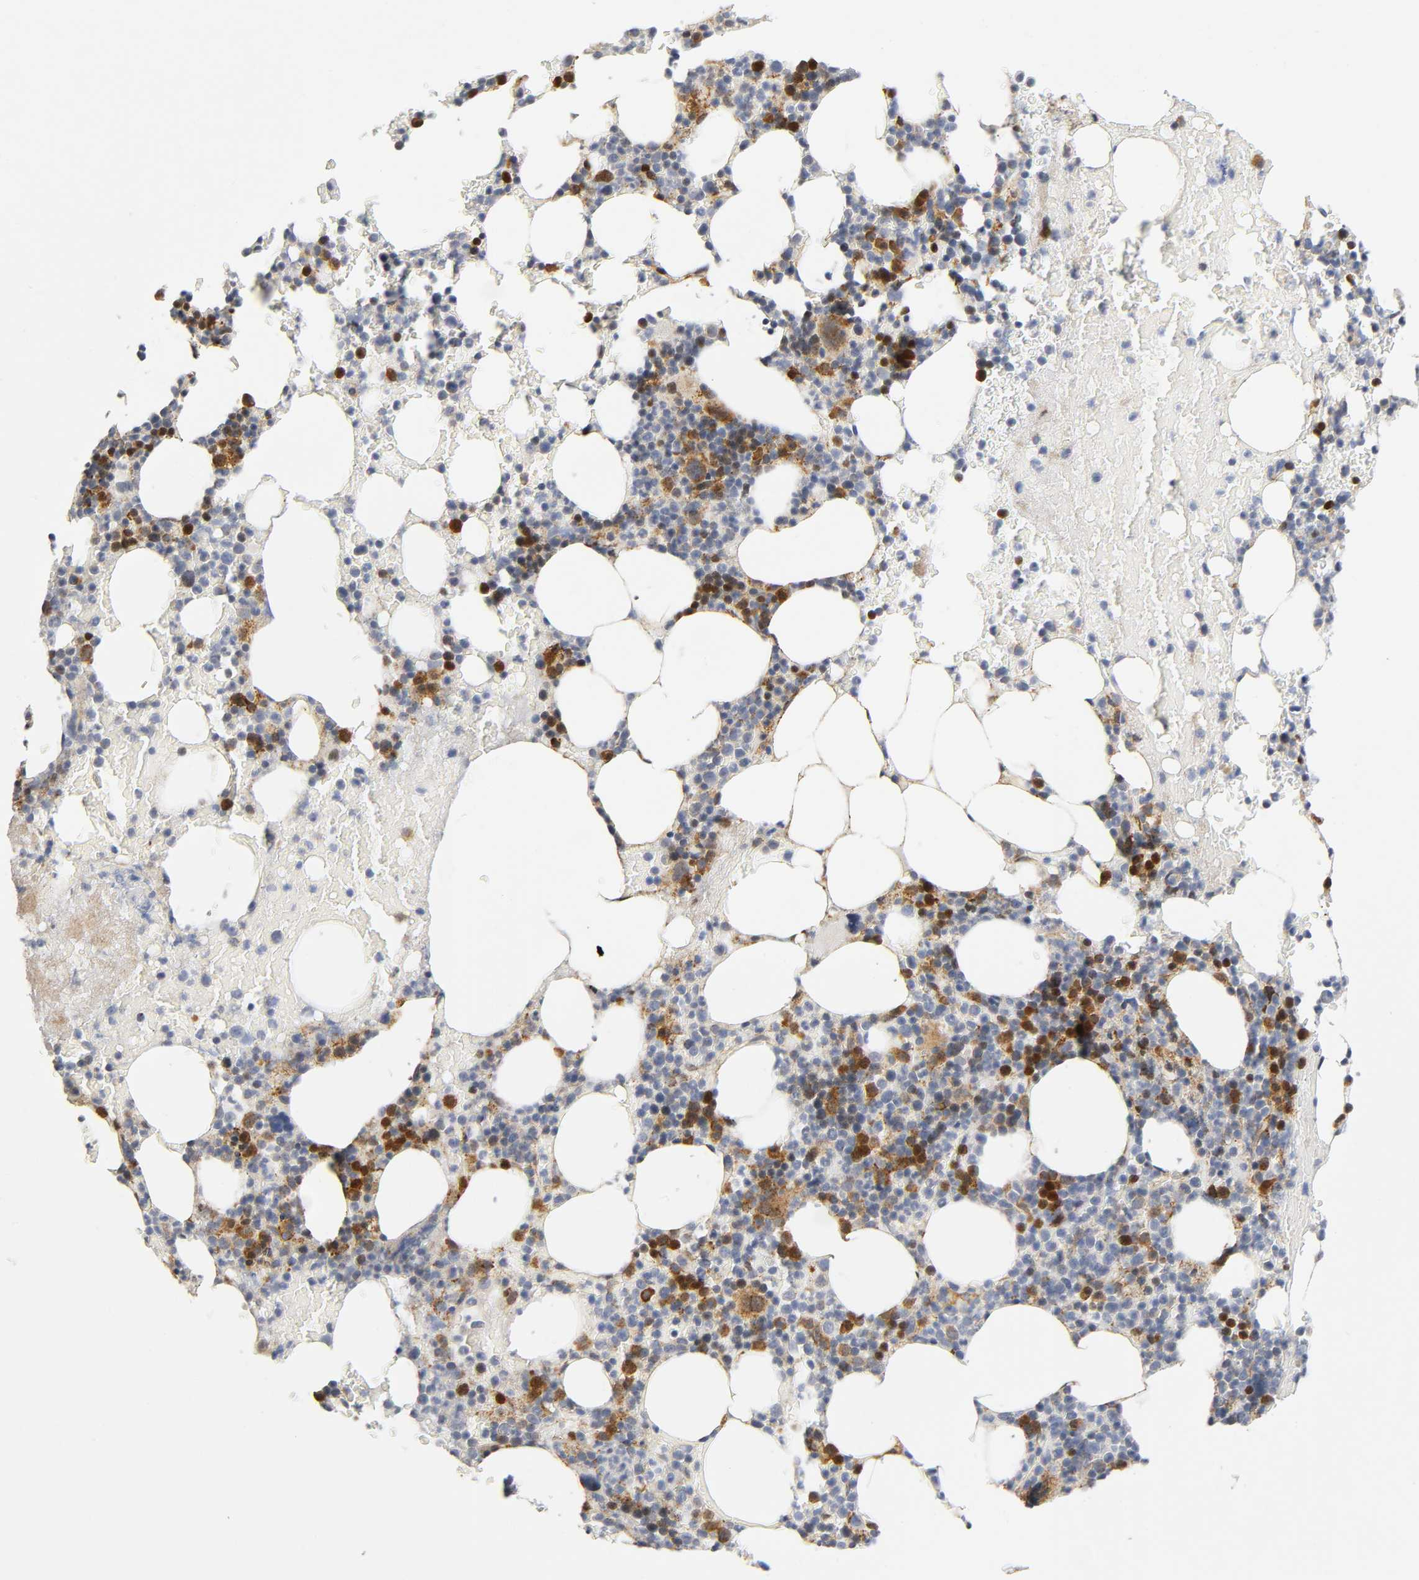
{"staining": {"intensity": "strong", "quantity": "25%-75%", "location": "cytoplasmic/membranous,nuclear"}, "tissue": "bone marrow", "cell_type": "Hematopoietic cells", "image_type": "normal", "snomed": [{"axis": "morphology", "description": "Normal tissue, NOS"}, {"axis": "topography", "description": "Bone marrow"}], "caption": "DAB (3,3'-diaminobenzidine) immunohistochemical staining of unremarkable bone marrow exhibits strong cytoplasmic/membranous,nuclear protein expression in about 25%-75% of hematopoietic cells. The staining was performed using DAB (3,3'-diaminobenzidine), with brown indicating positive protein expression. Nuclei are stained blue with hematoxylin.", "gene": "SOS2", "patient": {"sex": "female", "age": 66}}